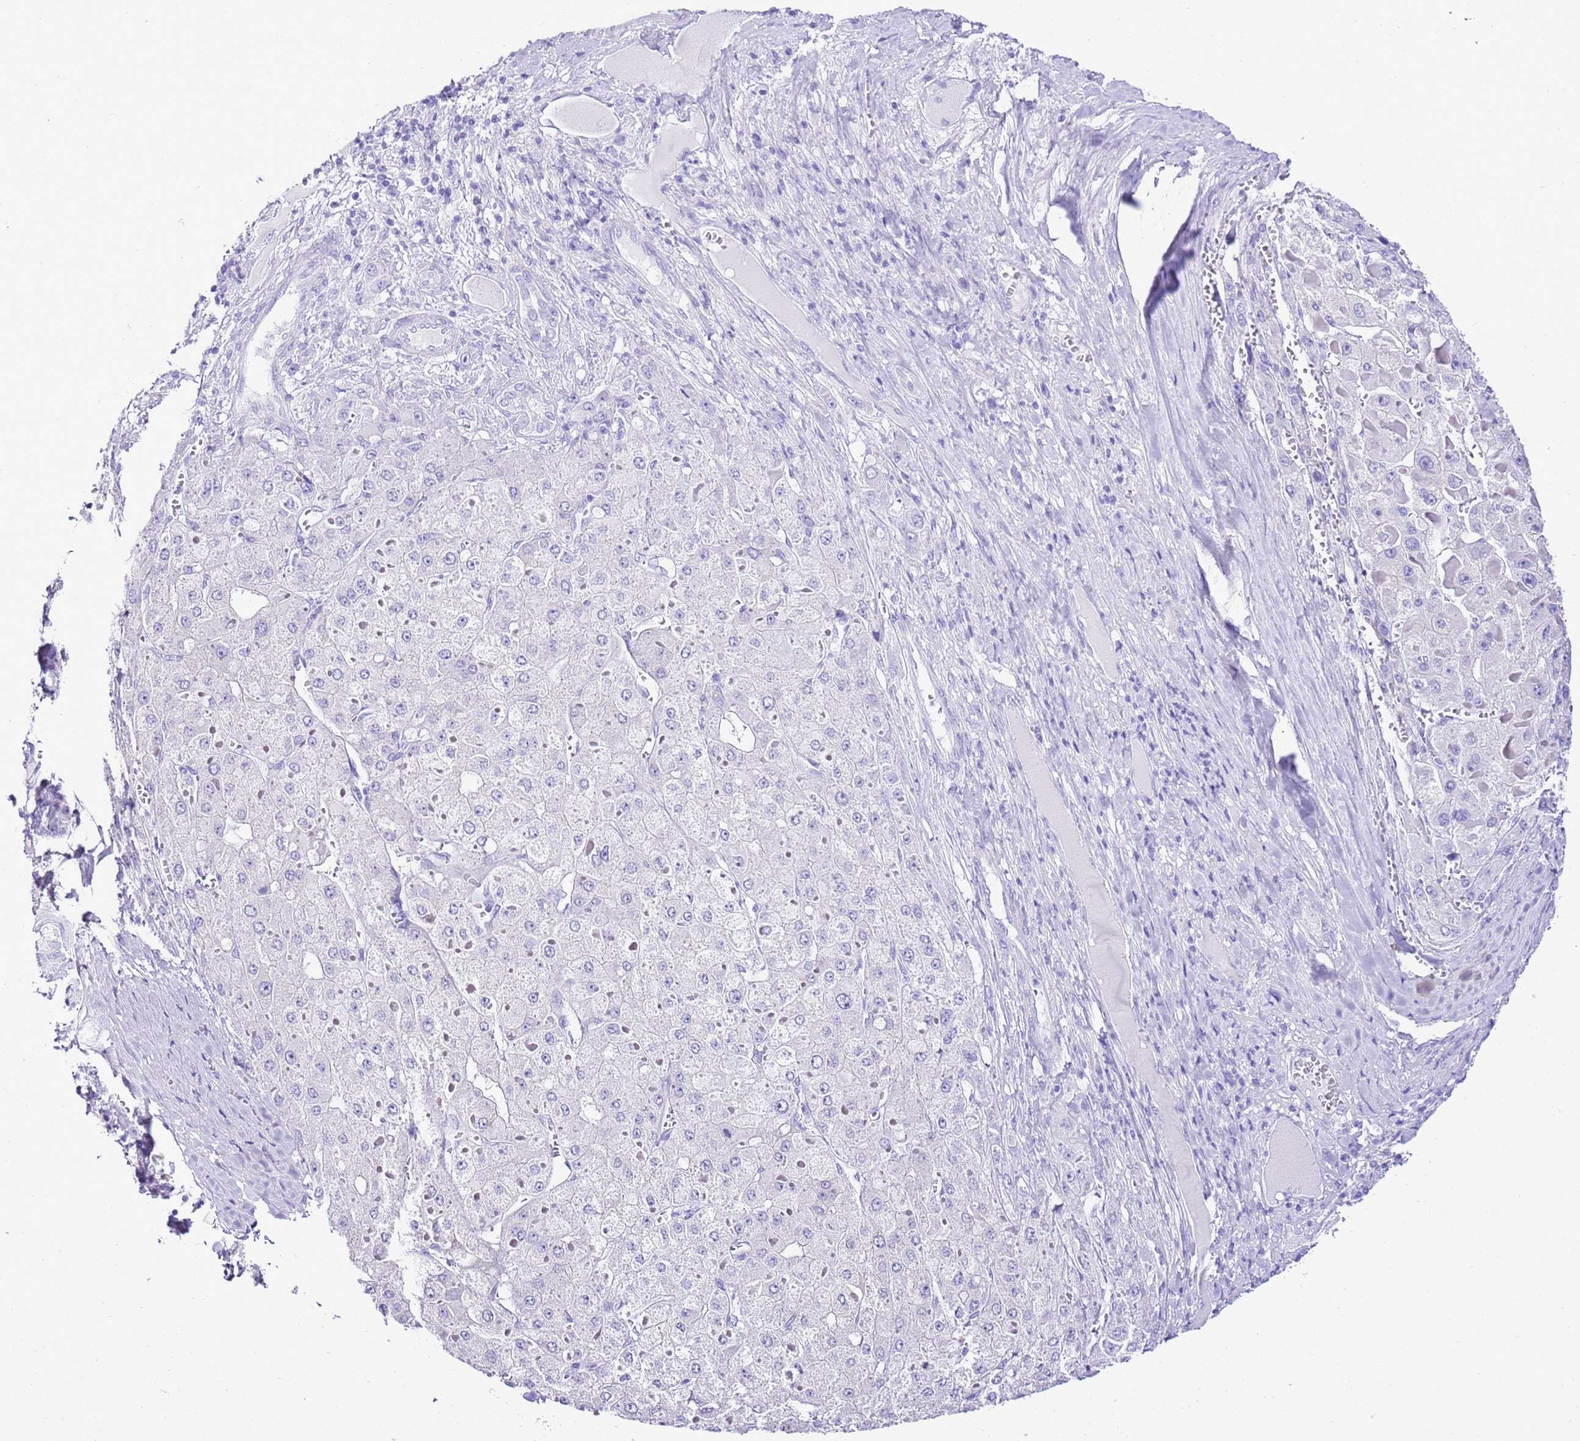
{"staining": {"intensity": "negative", "quantity": "none", "location": "none"}, "tissue": "liver cancer", "cell_type": "Tumor cells", "image_type": "cancer", "snomed": [{"axis": "morphology", "description": "Carcinoma, Hepatocellular, NOS"}, {"axis": "topography", "description": "Liver"}], "caption": "The image displays no staining of tumor cells in liver hepatocellular carcinoma.", "gene": "KCNC1", "patient": {"sex": "female", "age": 73}}